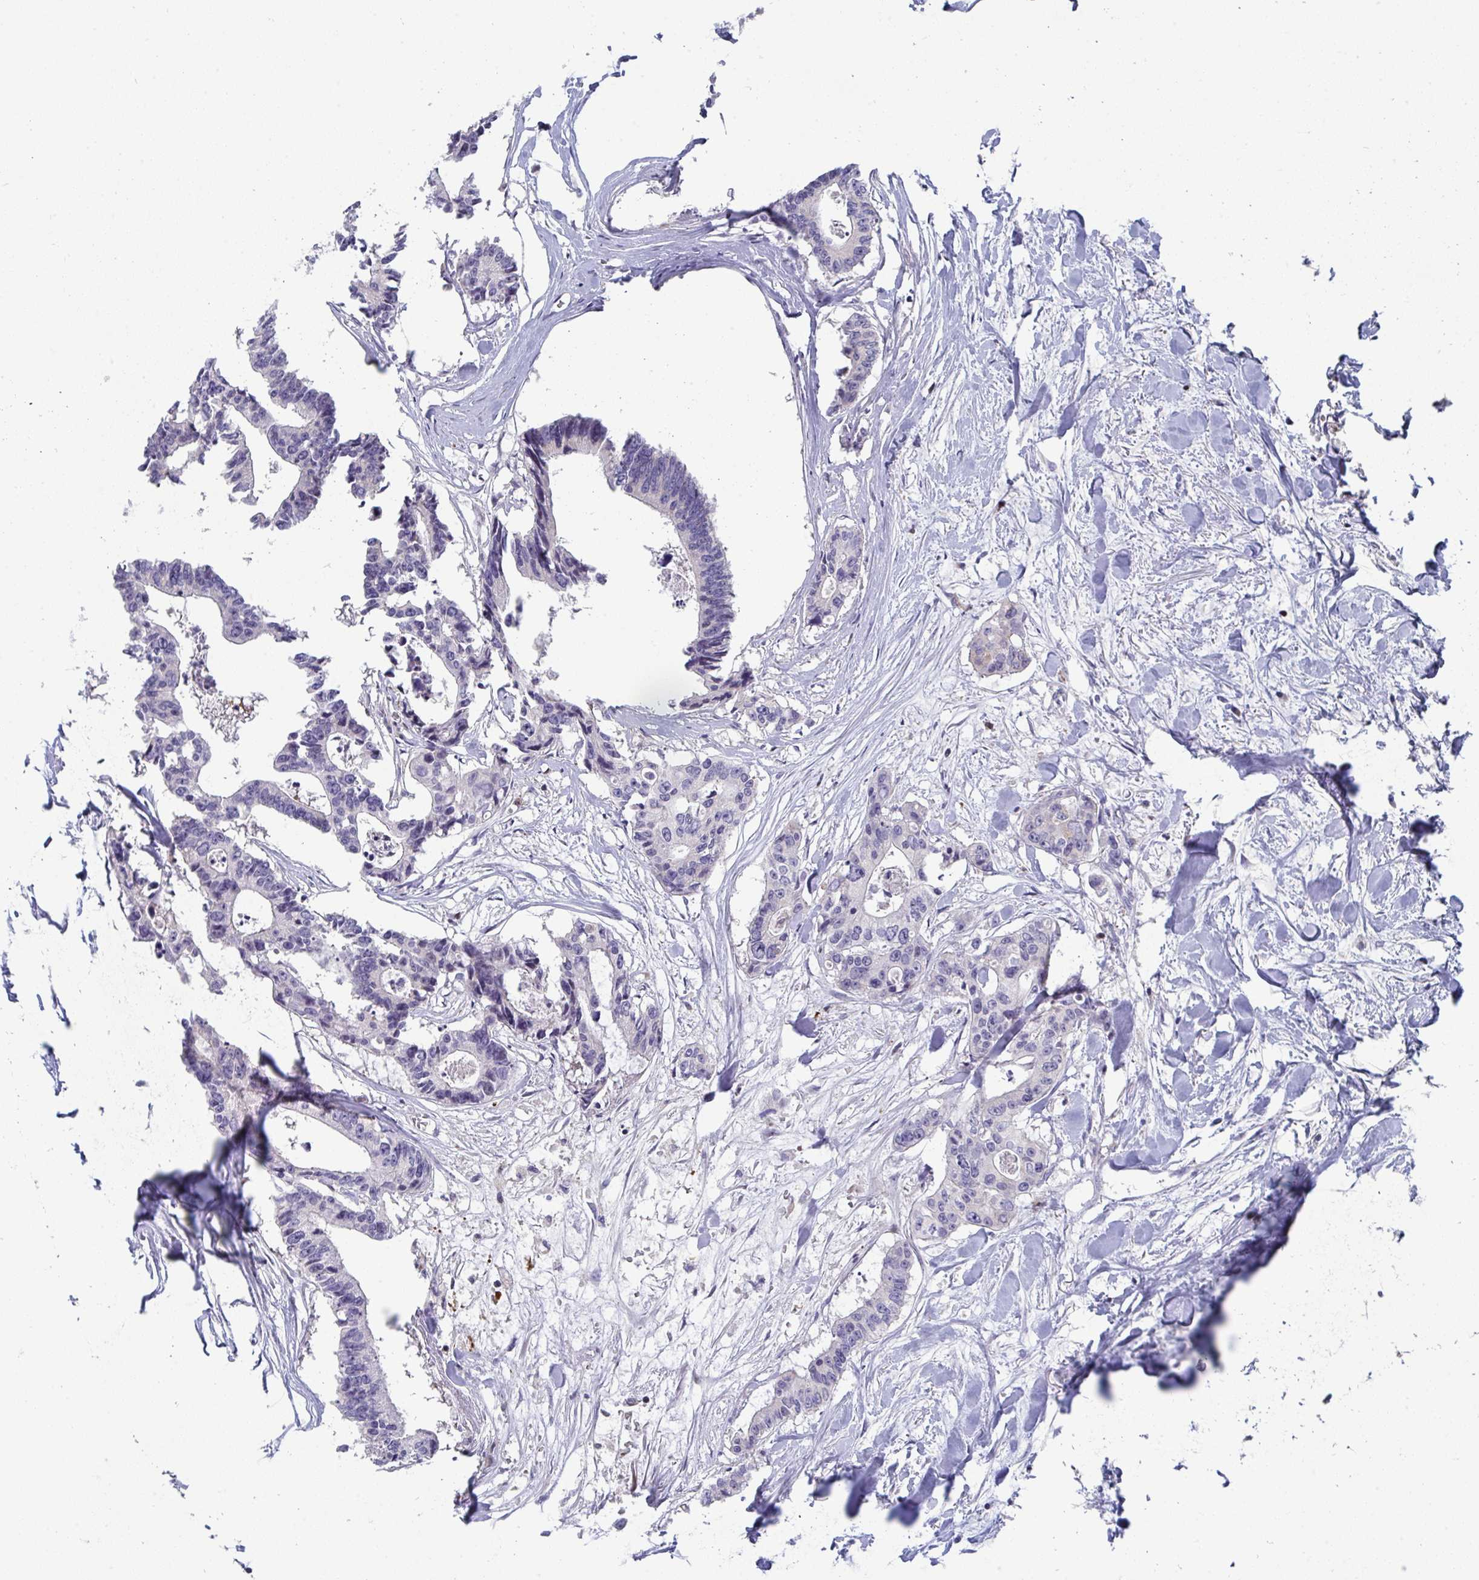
{"staining": {"intensity": "negative", "quantity": "none", "location": "none"}, "tissue": "colorectal cancer", "cell_type": "Tumor cells", "image_type": "cancer", "snomed": [{"axis": "morphology", "description": "Adenocarcinoma, NOS"}, {"axis": "topography", "description": "Rectum"}], "caption": "A histopathology image of colorectal cancer stained for a protein exhibits no brown staining in tumor cells.", "gene": "AOC2", "patient": {"sex": "male", "age": 57}}